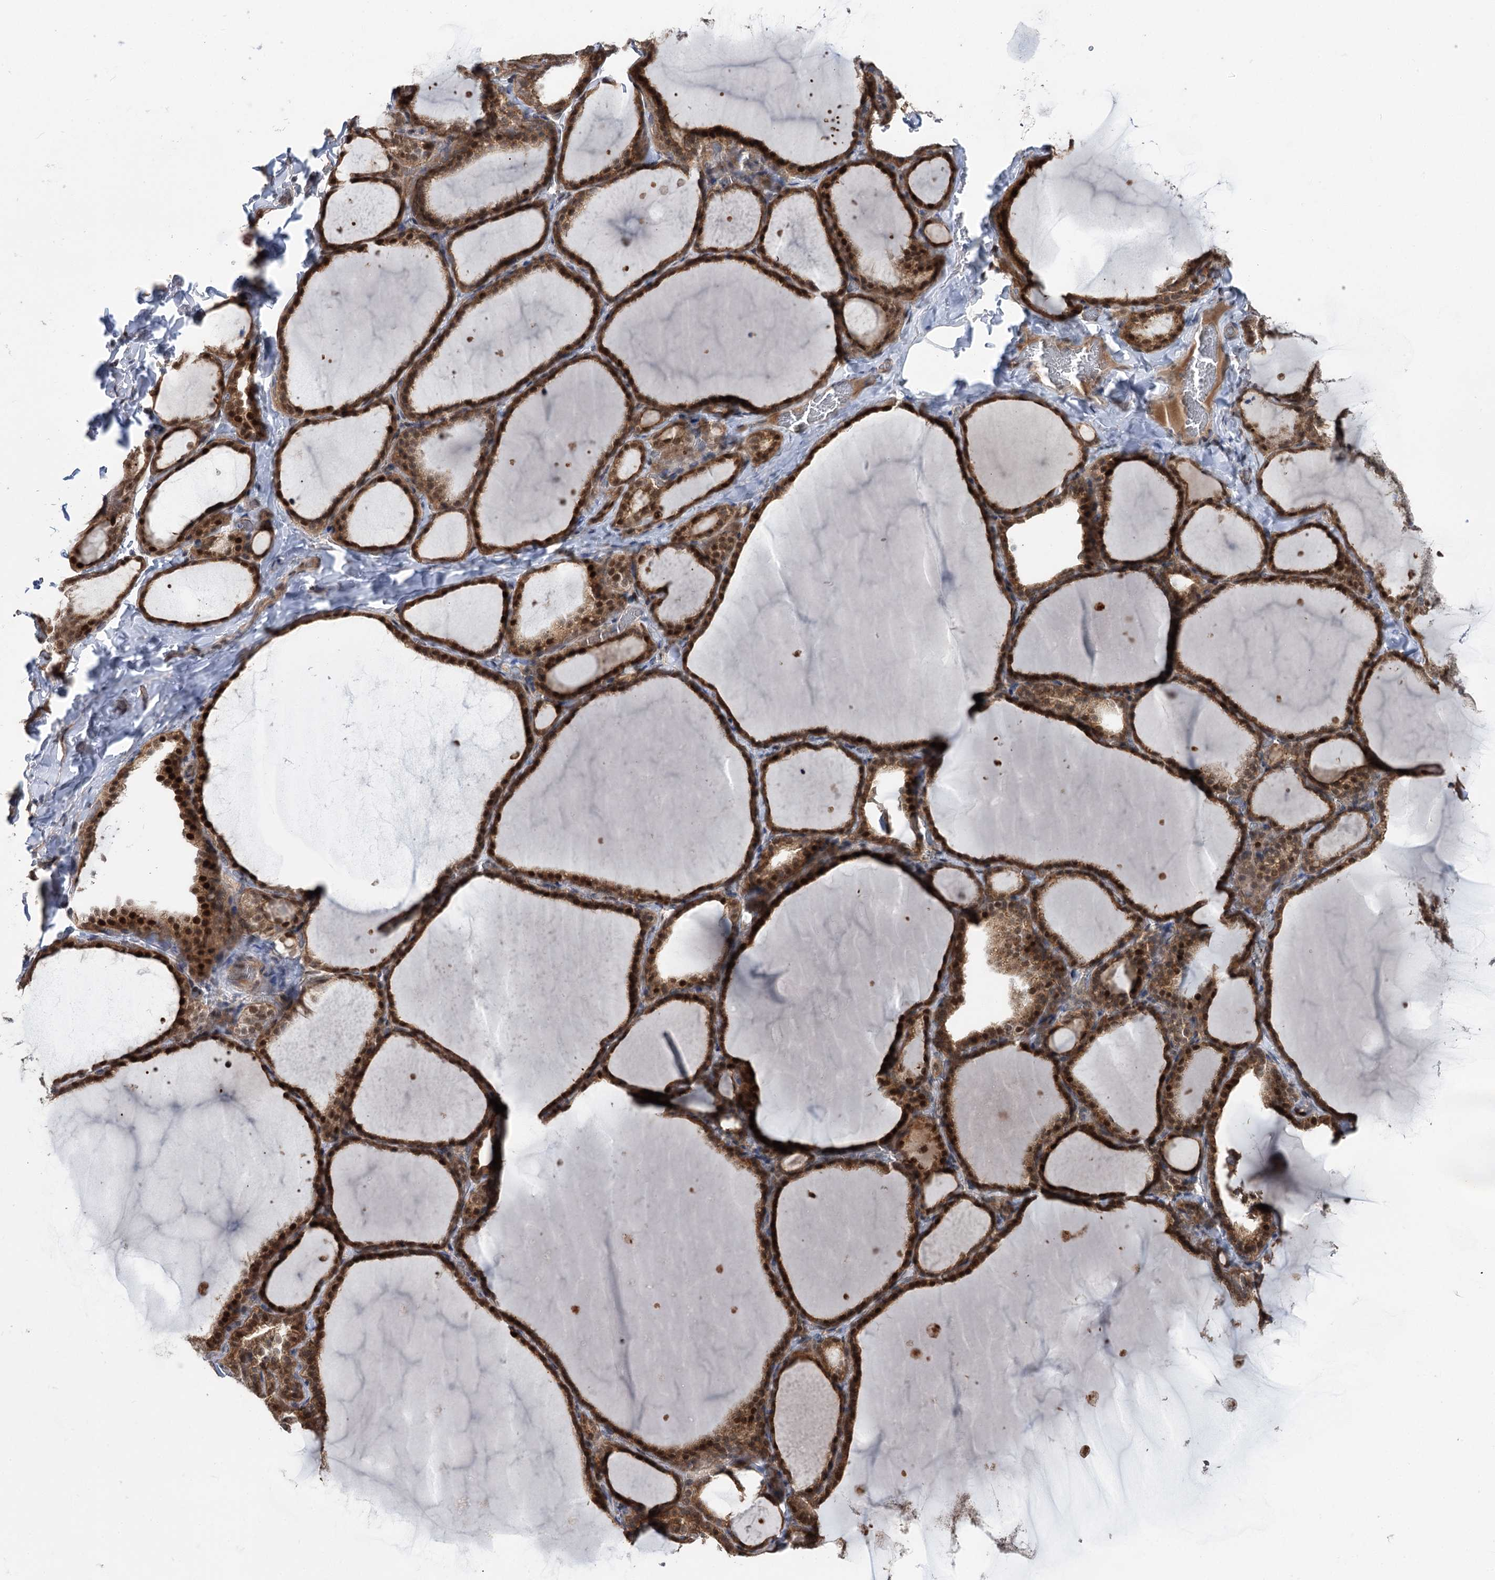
{"staining": {"intensity": "strong", "quantity": ">75%", "location": "cytoplasmic/membranous,nuclear"}, "tissue": "thyroid gland", "cell_type": "Glandular cells", "image_type": "normal", "snomed": [{"axis": "morphology", "description": "Normal tissue, NOS"}, {"axis": "topography", "description": "Thyroid gland"}], "caption": "Immunohistochemistry (IHC) staining of unremarkable thyroid gland, which exhibits high levels of strong cytoplasmic/membranous,nuclear staining in approximately >75% of glandular cells indicating strong cytoplasmic/membranous,nuclear protein expression. The staining was performed using DAB (3,3'-diaminobenzidine) (brown) for protein detection and nuclei were counterstained in hematoxylin (blue).", "gene": "STX6", "patient": {"sex": "female", "age": 22}}